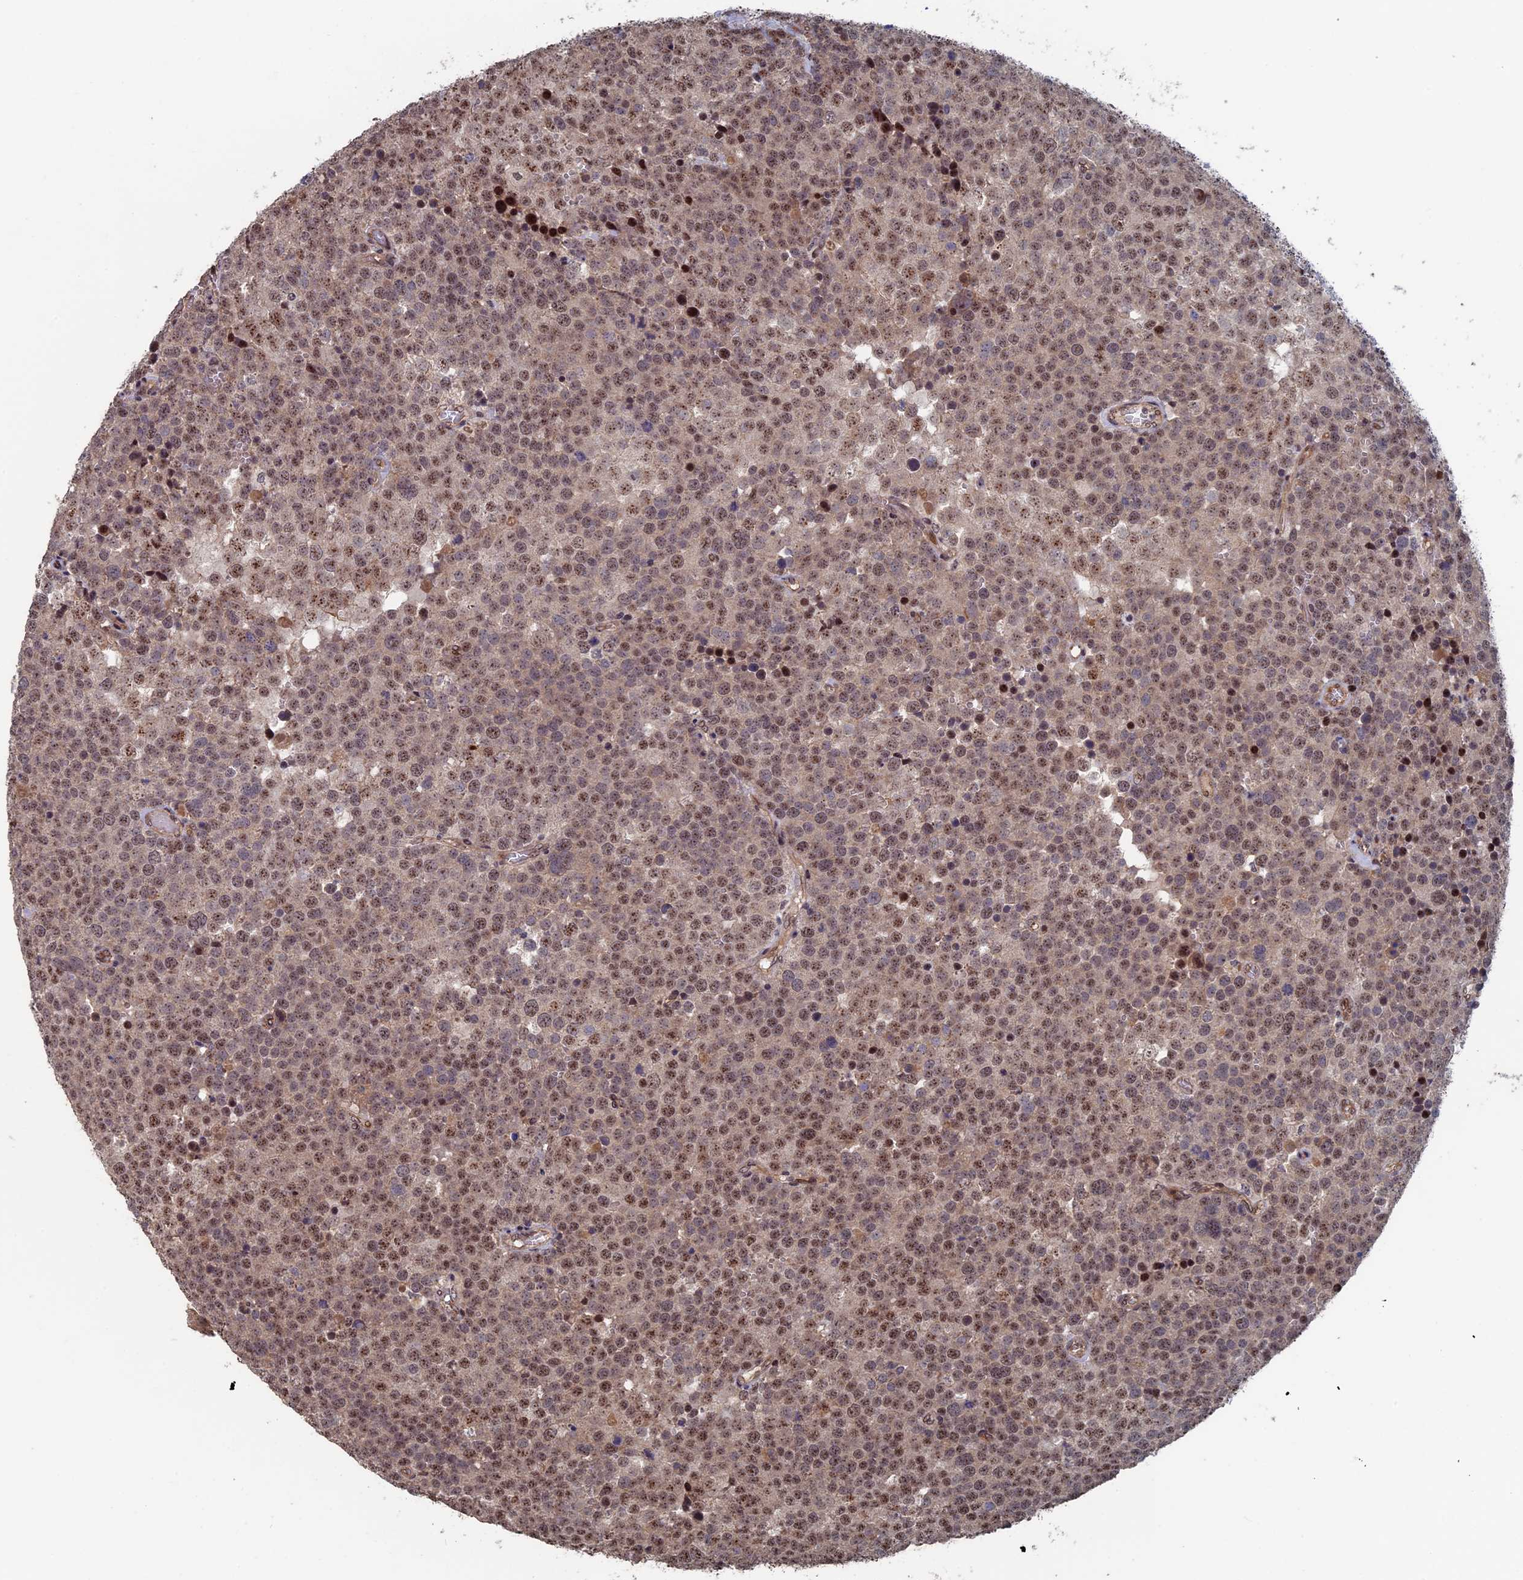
{"staining": {"intensity": "moderate", "quantity": ">75%", "location": "nuclear"}, "tissue": "testis cancer", "cell_type": "Tumor cells", "image_type": "cancer", "snomed": [{"axis": "morphology", "description": "Seminoma, NOS"}, {"axis": "topography", "description": "Testis"}], "caption": "Moderate nuclear protein positivity is identified in approximately >75% of tumor cells in seminoma (testis).", "gene": "KIAA1328", "patient": {"sex": "male", "age": 71}}